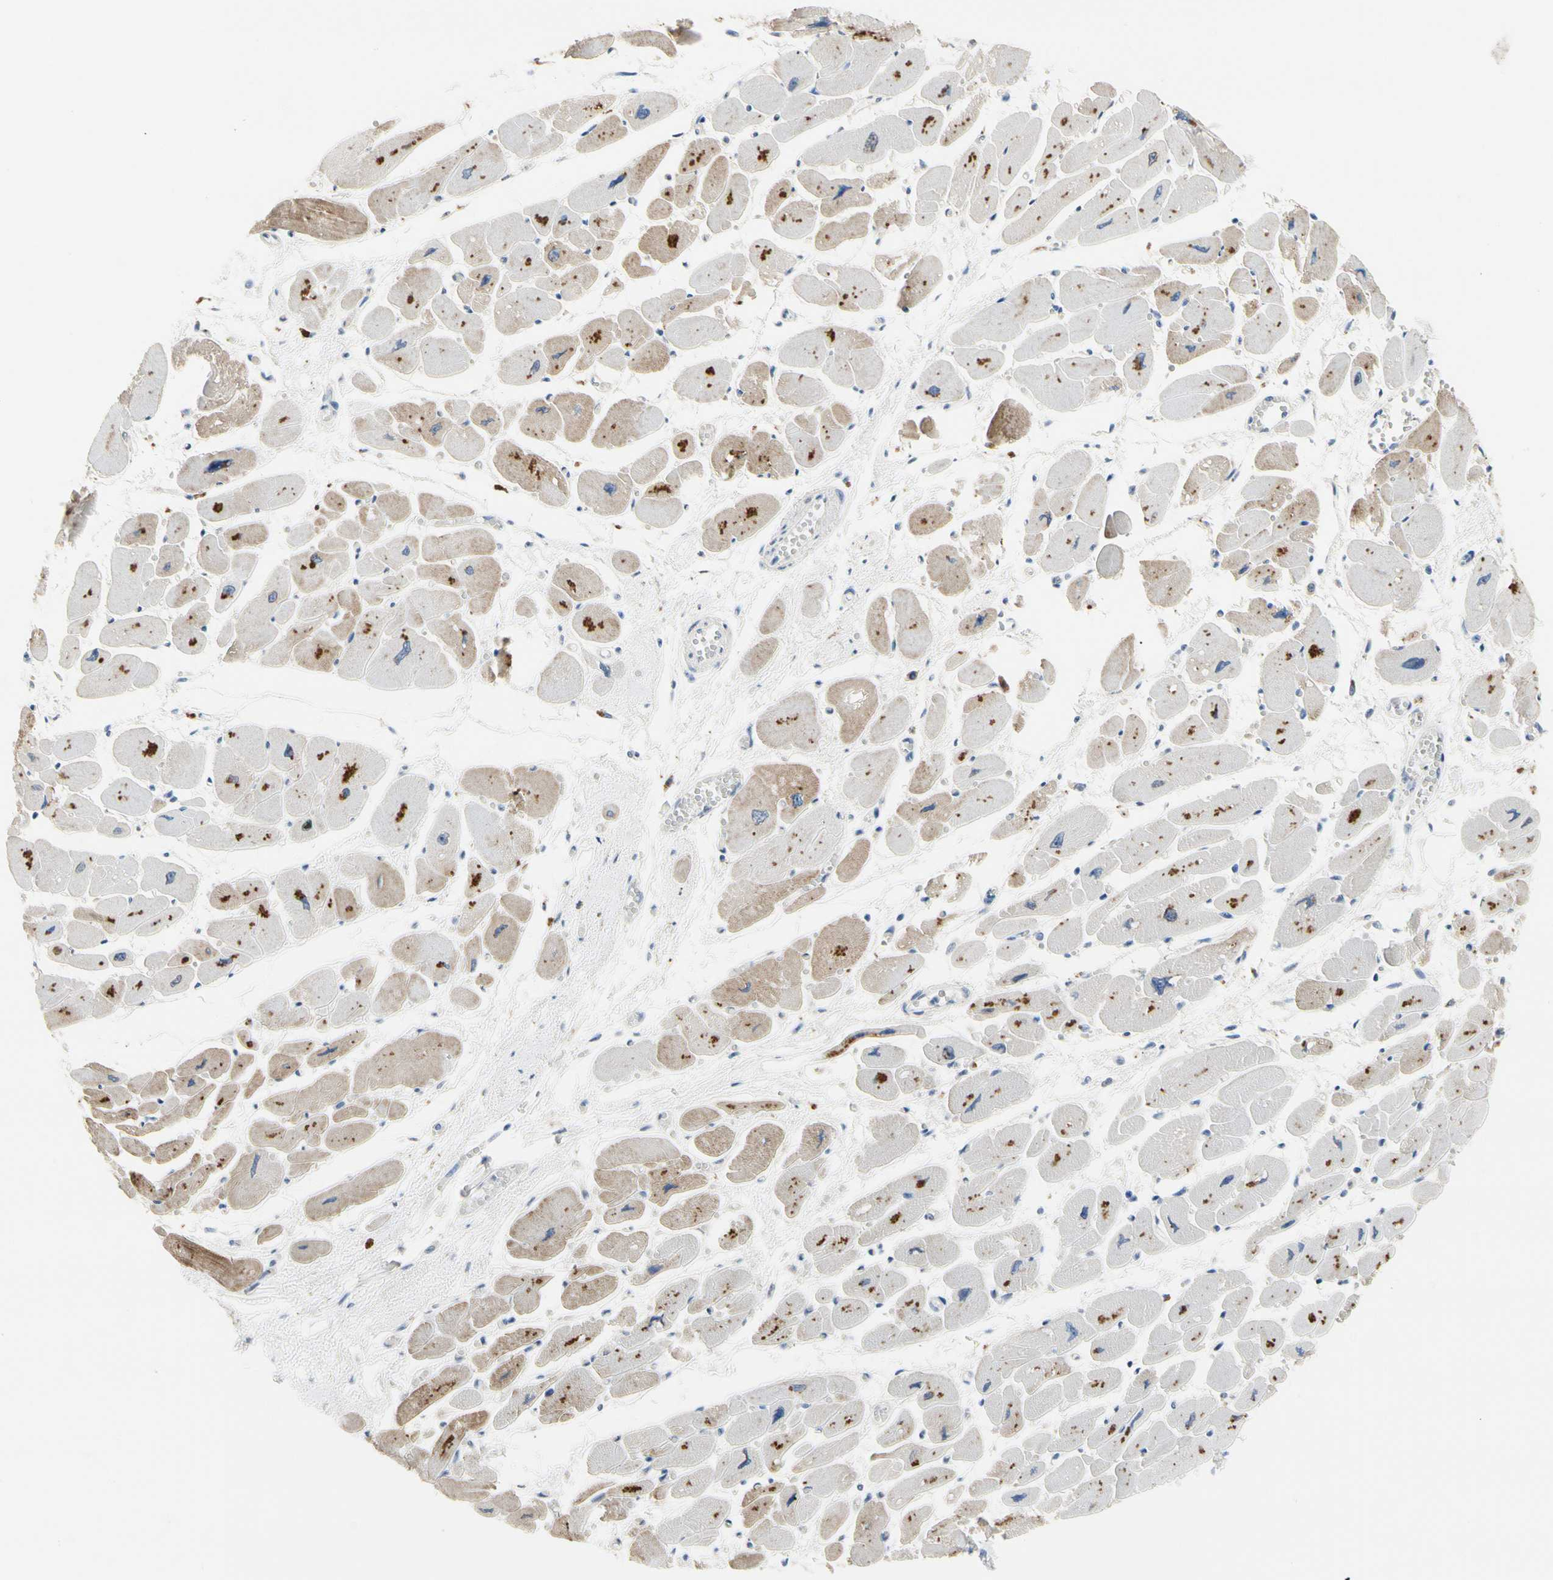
{"staining": {"intensity": "moderate", "quantity": "25%-75%", "location": "cytoplasmic/membranous"}, "tissue": "heart muscle", "cell_type": "Cardiomyocytes", "image_type": "normal", "snomed": [{"axis": "morphology", "description": "Normal tissue, NOS"}, {"axis": "topography", "description": "Heart"}], "caption": "A photomicrograph of heart muscle stained for a protein demonstrates moderate cytoplasmic/membranous brown staining in cardiomyocytes.", "gene": "ECRG4", "patient": {"sex": "female", "age": 54}}